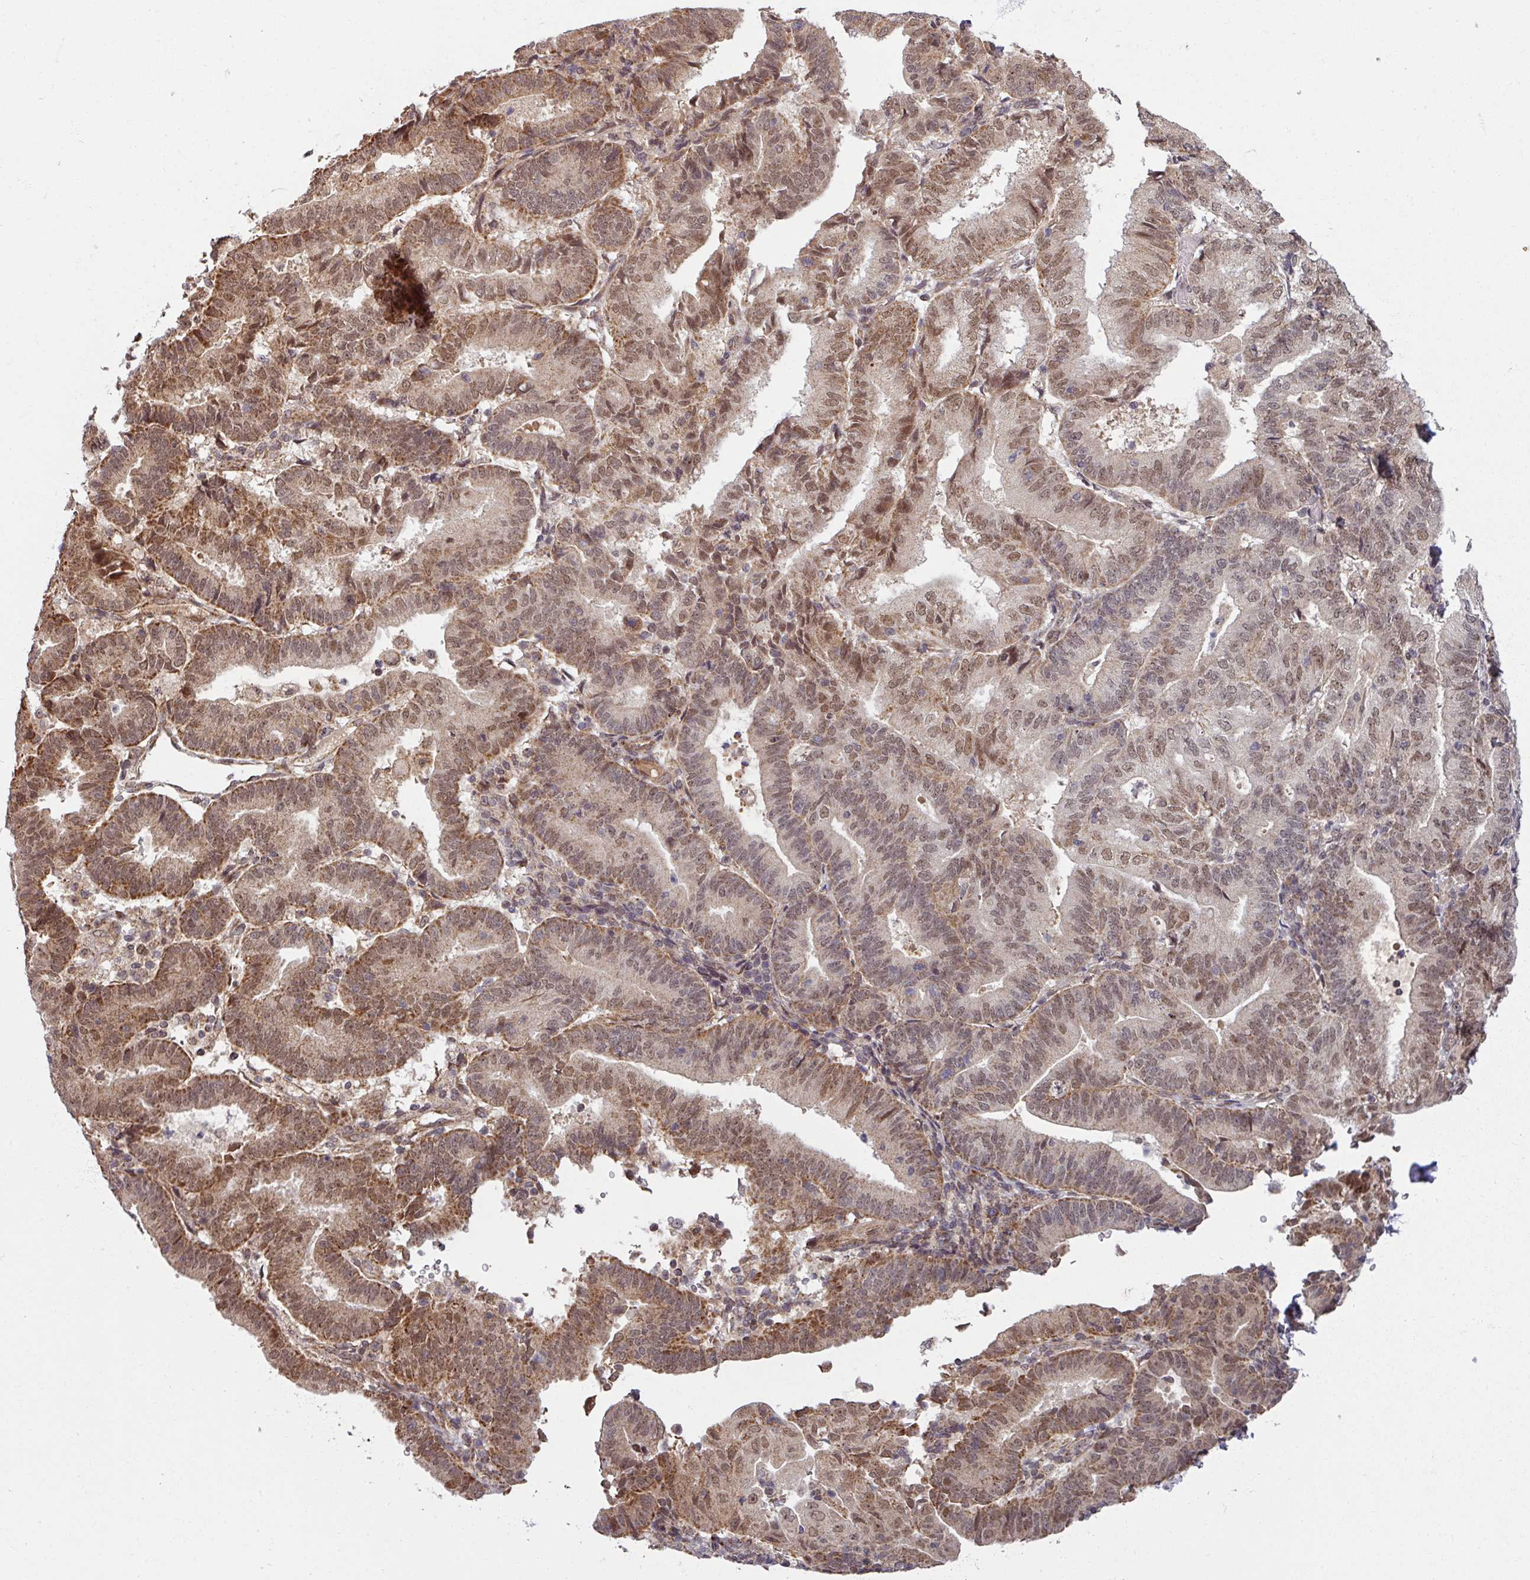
{"staining": {"intensity": "moderate", "quantity": ">75%", "location": "cytoplasmic/membranous,nuclear"}, "tissue": "endometrial cancer", "cell_type": "Tumor cells", "image_type": "cancer", "snomed": [{"axis": "morphology", "description": "Adenocarcinoma, NOS"}, {"axis": "topography", "description": "Endometrium"}], "caption": "Endometrial adenocarcinoma stained with DAB IHC demonstrates medium levels of moderate cytoplasmic/membranous and nuclear positivity in about >75% of tumor cells. (DAB = brown stain, brightfield microscopy at high magnification).", "gene": "SWI5", "patient": {"sex": "female", "age": 70}}